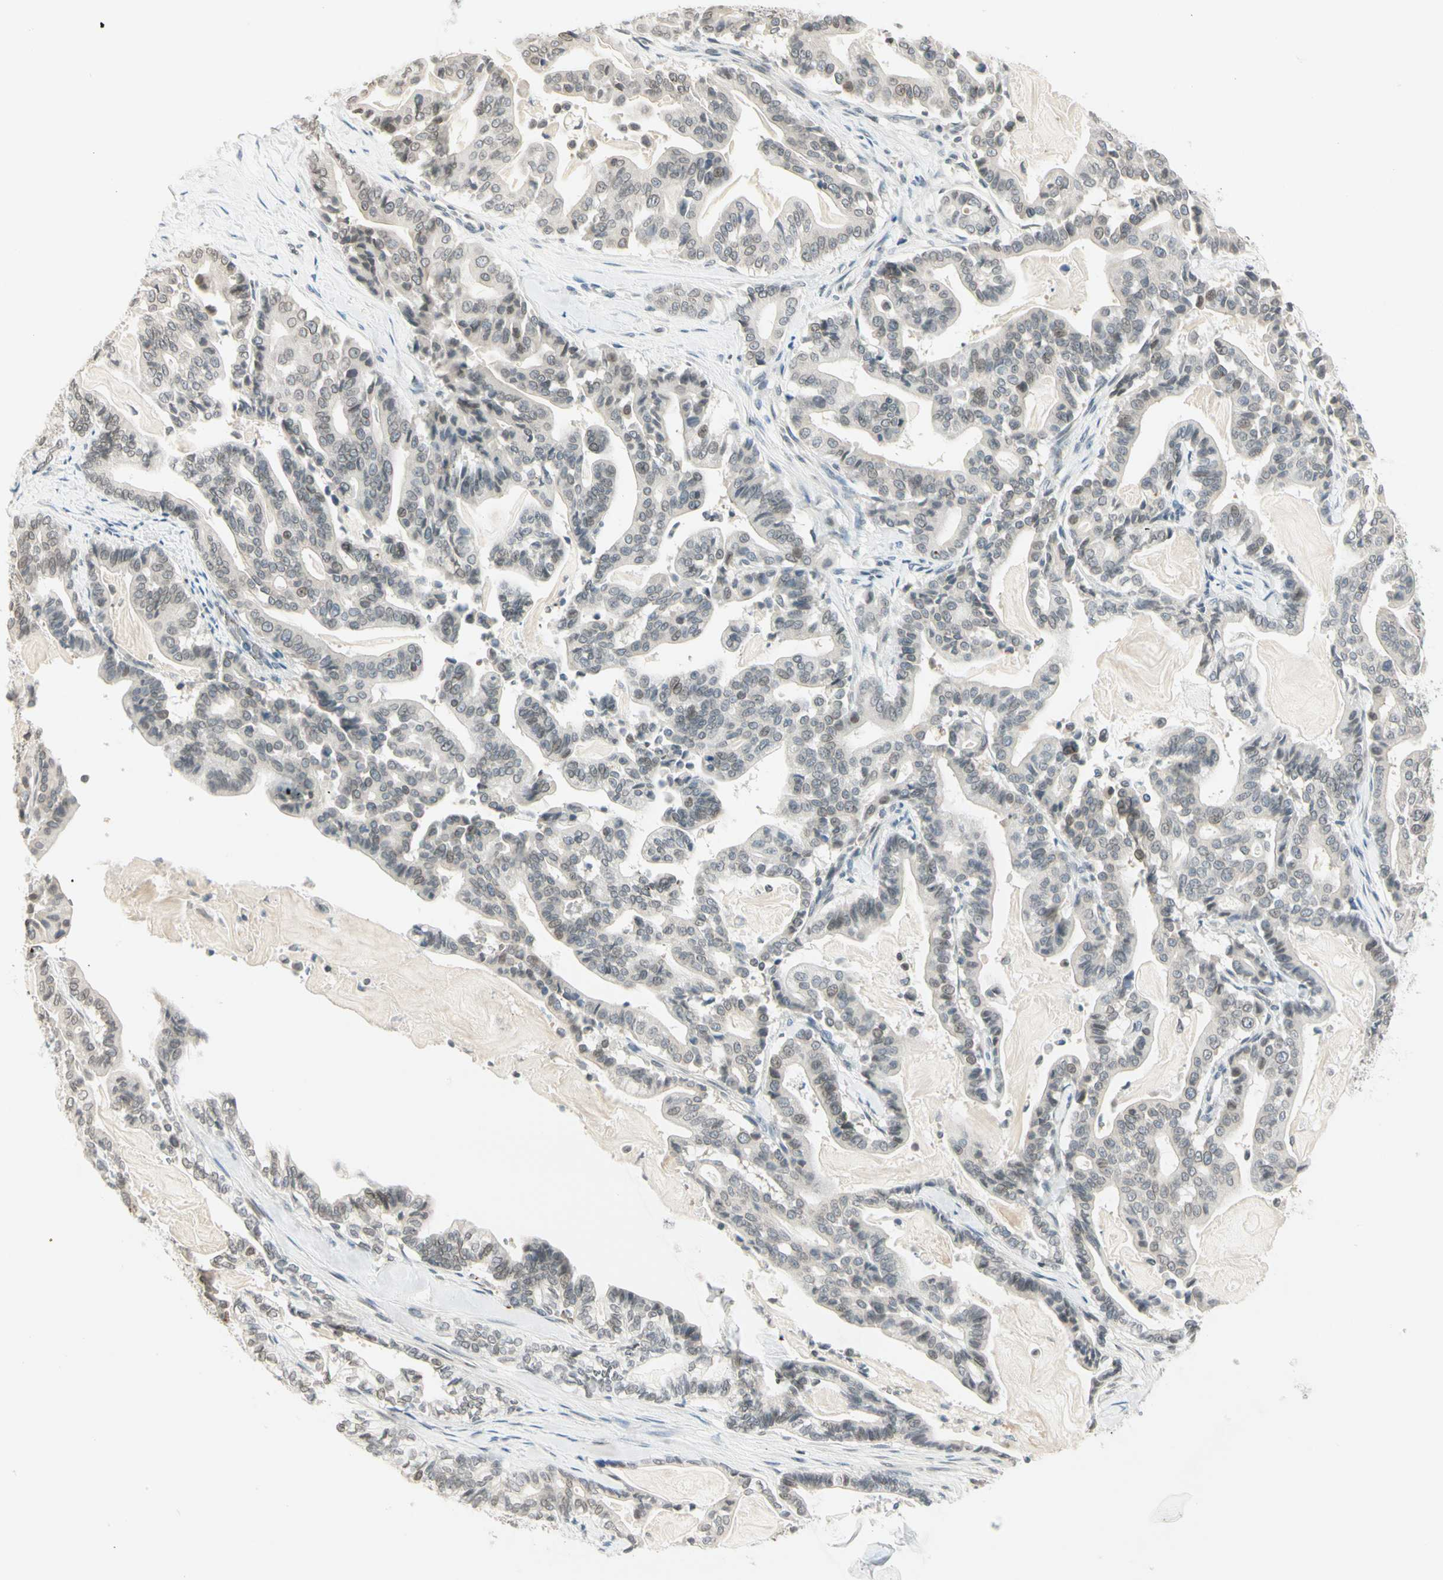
{"staining": {"intensity": "weak", "quantity": "25%-75%", "location": "nuclear"}, "tissue": "pancreatic cancer", "cell_type": "Tumor cells", "image_type": "cancer", "snomed": [{"axis": "morphology", "description": "Adenocarcinoma, NOS"}, {"axis": "topography", "description": "Pancreas"}], "caption": "A micrograph showing weak nuclear expression in approximately 25%-75% of tumor cells in pancreatic cancer, as visualized by brown immunohistochemical staining.", "gene": "BCAN", "patient": {"sex": "male", "age": 63}}